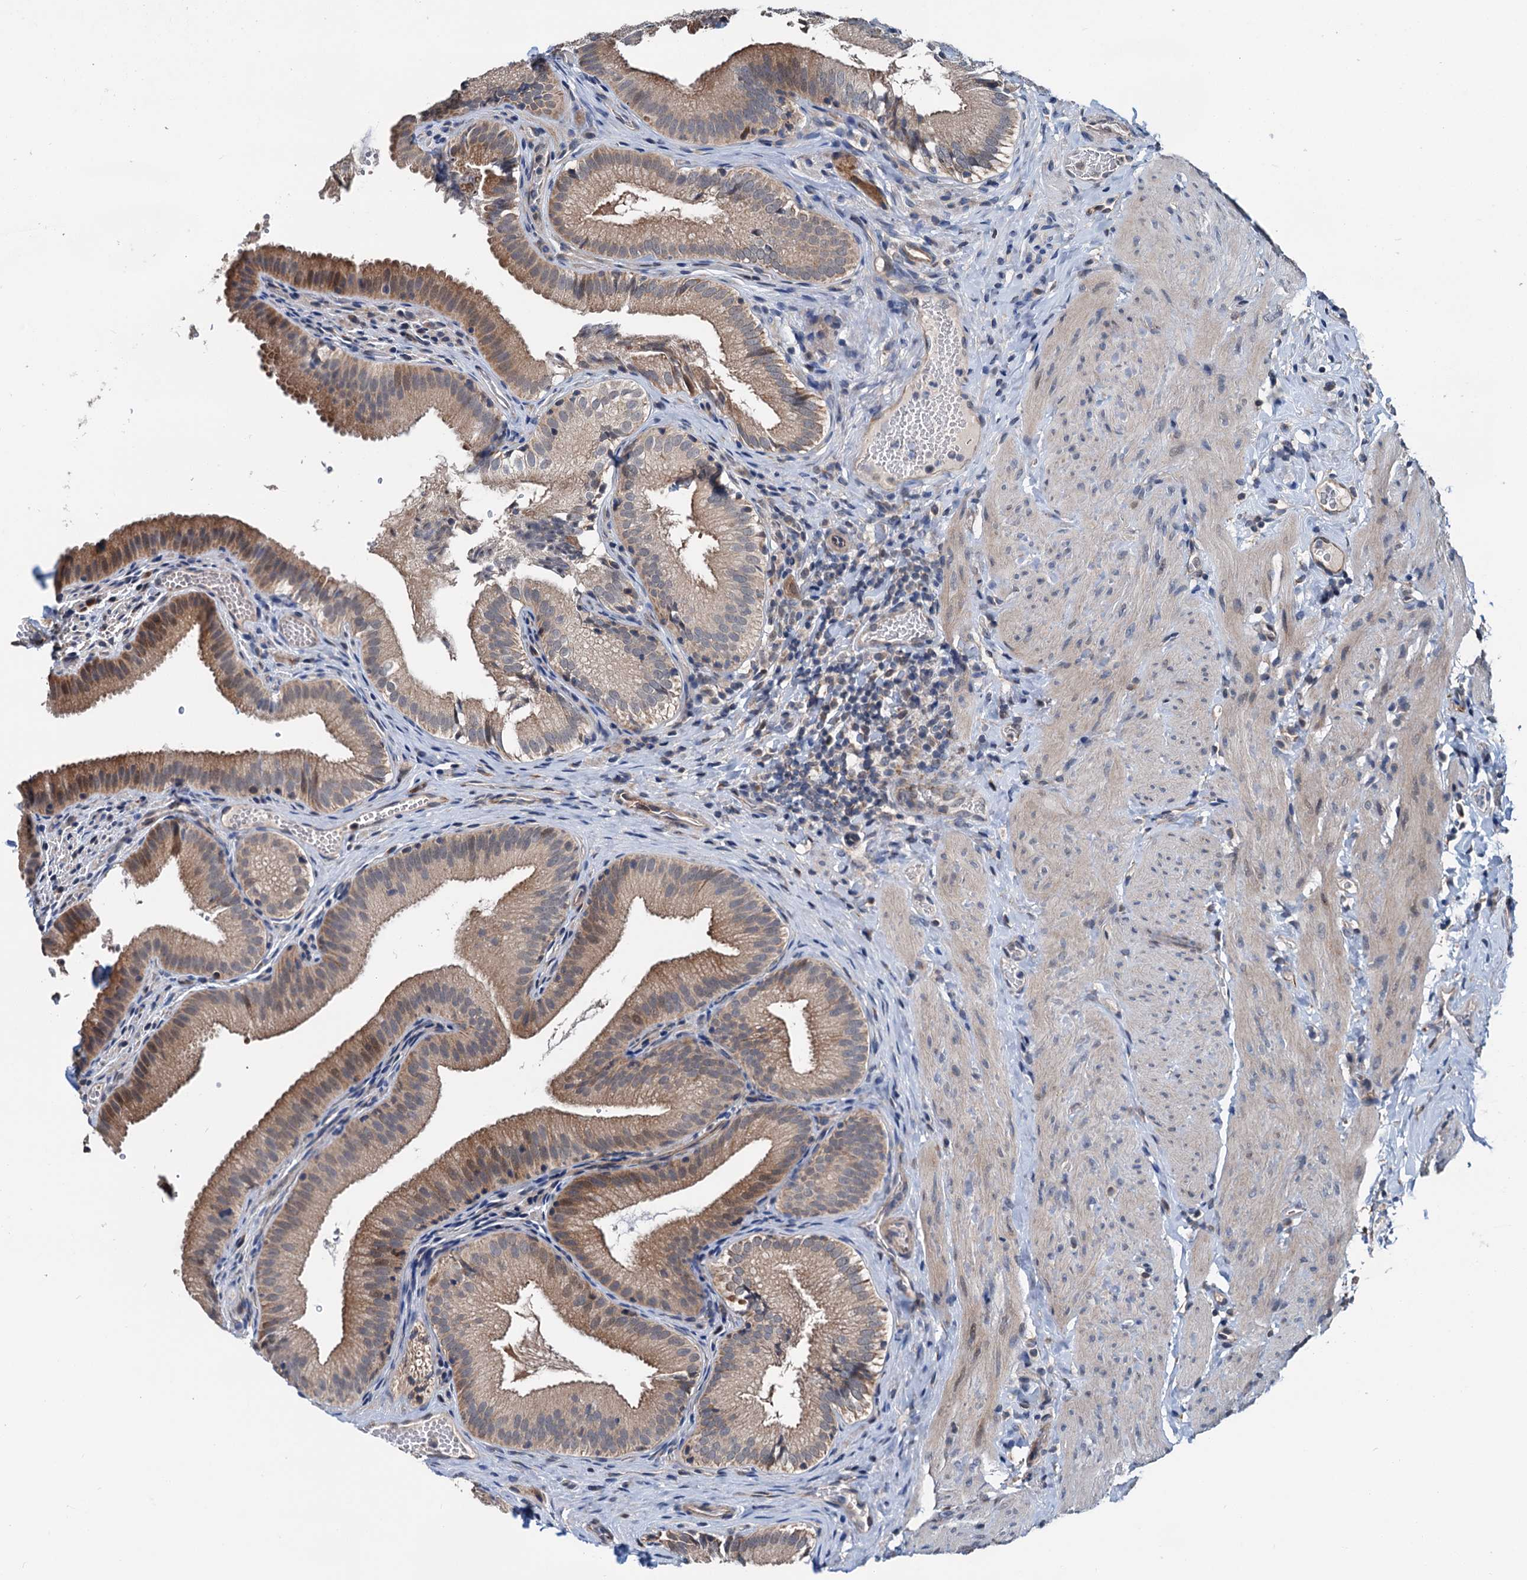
{"staining": {"intensity": "moderate", "quantity": ">75%", "location": "cytoplasmic/membranous"}, "tissue": "gallbladder", "cell_type": "Glandular cells", "image_type": "normal", "snomed": [{"axis": "morphology", "description": "Normal tissue, NOS"}, {"axis": "topography", "description": "Gallbladder"}], "caption": "Immunohistochemistry (IHC) (DAB (3,3'-diaminobenzidine)) staining of normal human gallbladder displays moderate cytoplasmic/membranous protein expression in approximately >75% of glandular cells.", "gene": "ELAC1", "patient": {"sex": "female", "age": 30}}